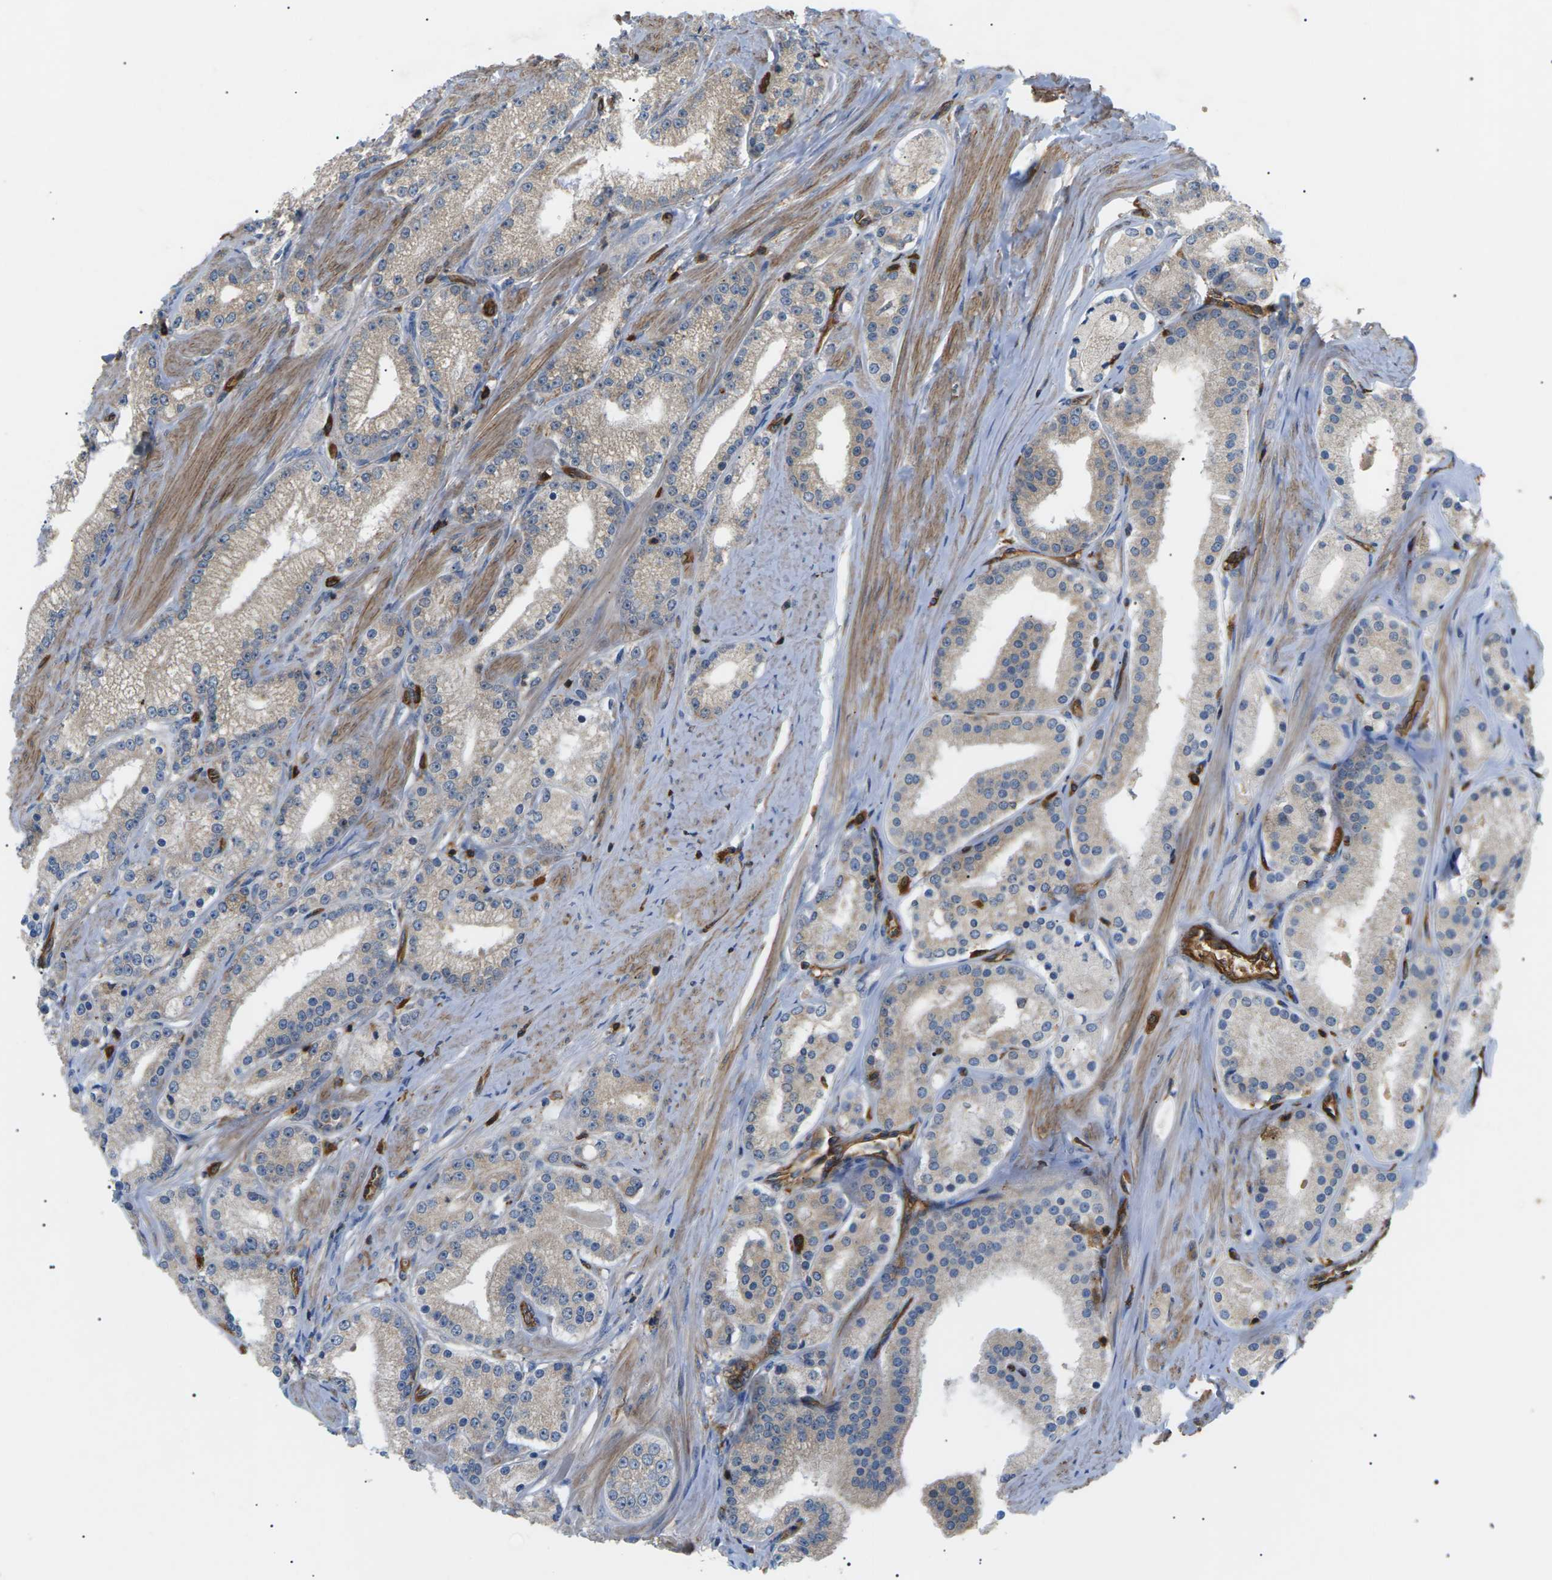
{"staining": {"intensity": "weak", "quantity": ">75%", "location": "cytoplasmic/membranous"}, "tissue": "prostate cancer", "cell_type": "Tumor cells", "image_type": "cancer", "snomed": [{"axis": "morphology", "description": "Adenocarcinoma, Low grade"}, {"axis": "topography", "description": "Prostate"}], "caption": "Brown immunohistochemical staining in prostate cancer (low-grade adenocarcinoma) demonstrates weak cytoplasmic/membranous expression in approximately >75% of tumor cells. Ihc stains the protein in brown and the nuclei are stained blue.", "gene": "TMTC4", "patient": {"sex": "male", "age": 63}}